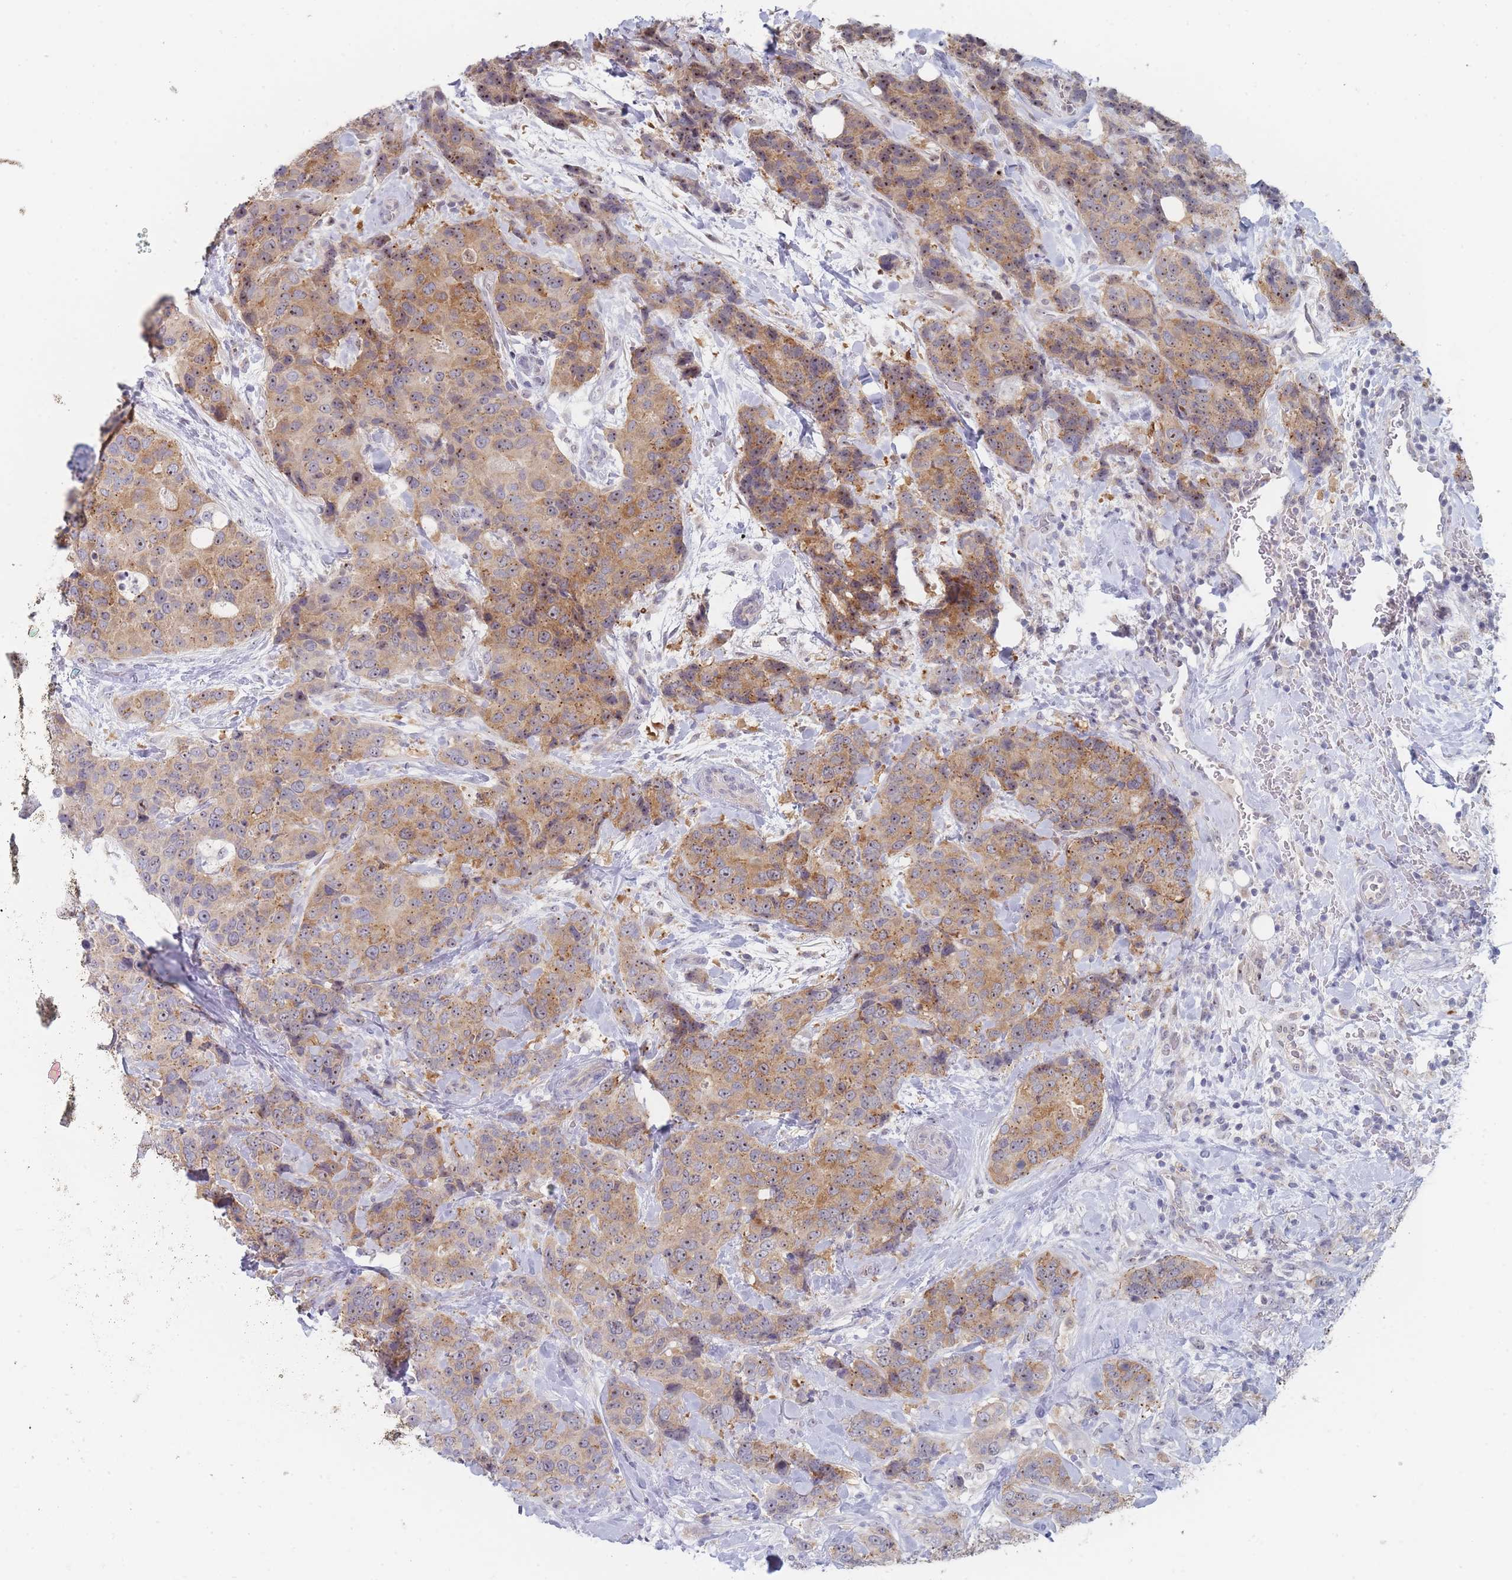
{"staining": {"intensity": "moderate", "quantity": ">75%", "location": "cytoplasmic/membranous,nuclear"}, "tissue": "breast cancer", "cell_type": "Tumor cells", "image_type": "cancer", "snomed": [{"axis": "morphology", "description": "Lobular carcinoma"}, {"axis": "topography", "description": "Breast"}], "caption": "Protein expression analysis of human breast cancer (lobular carcinoma) reveals moderate cytoplasmic/membranous and nuclear staining in about >75% of tumor cells. (DAB IHC with brightfield microscopy, high magnification).", "gene": "RNF8", "patient": {"sex": "female", "age": 59}}